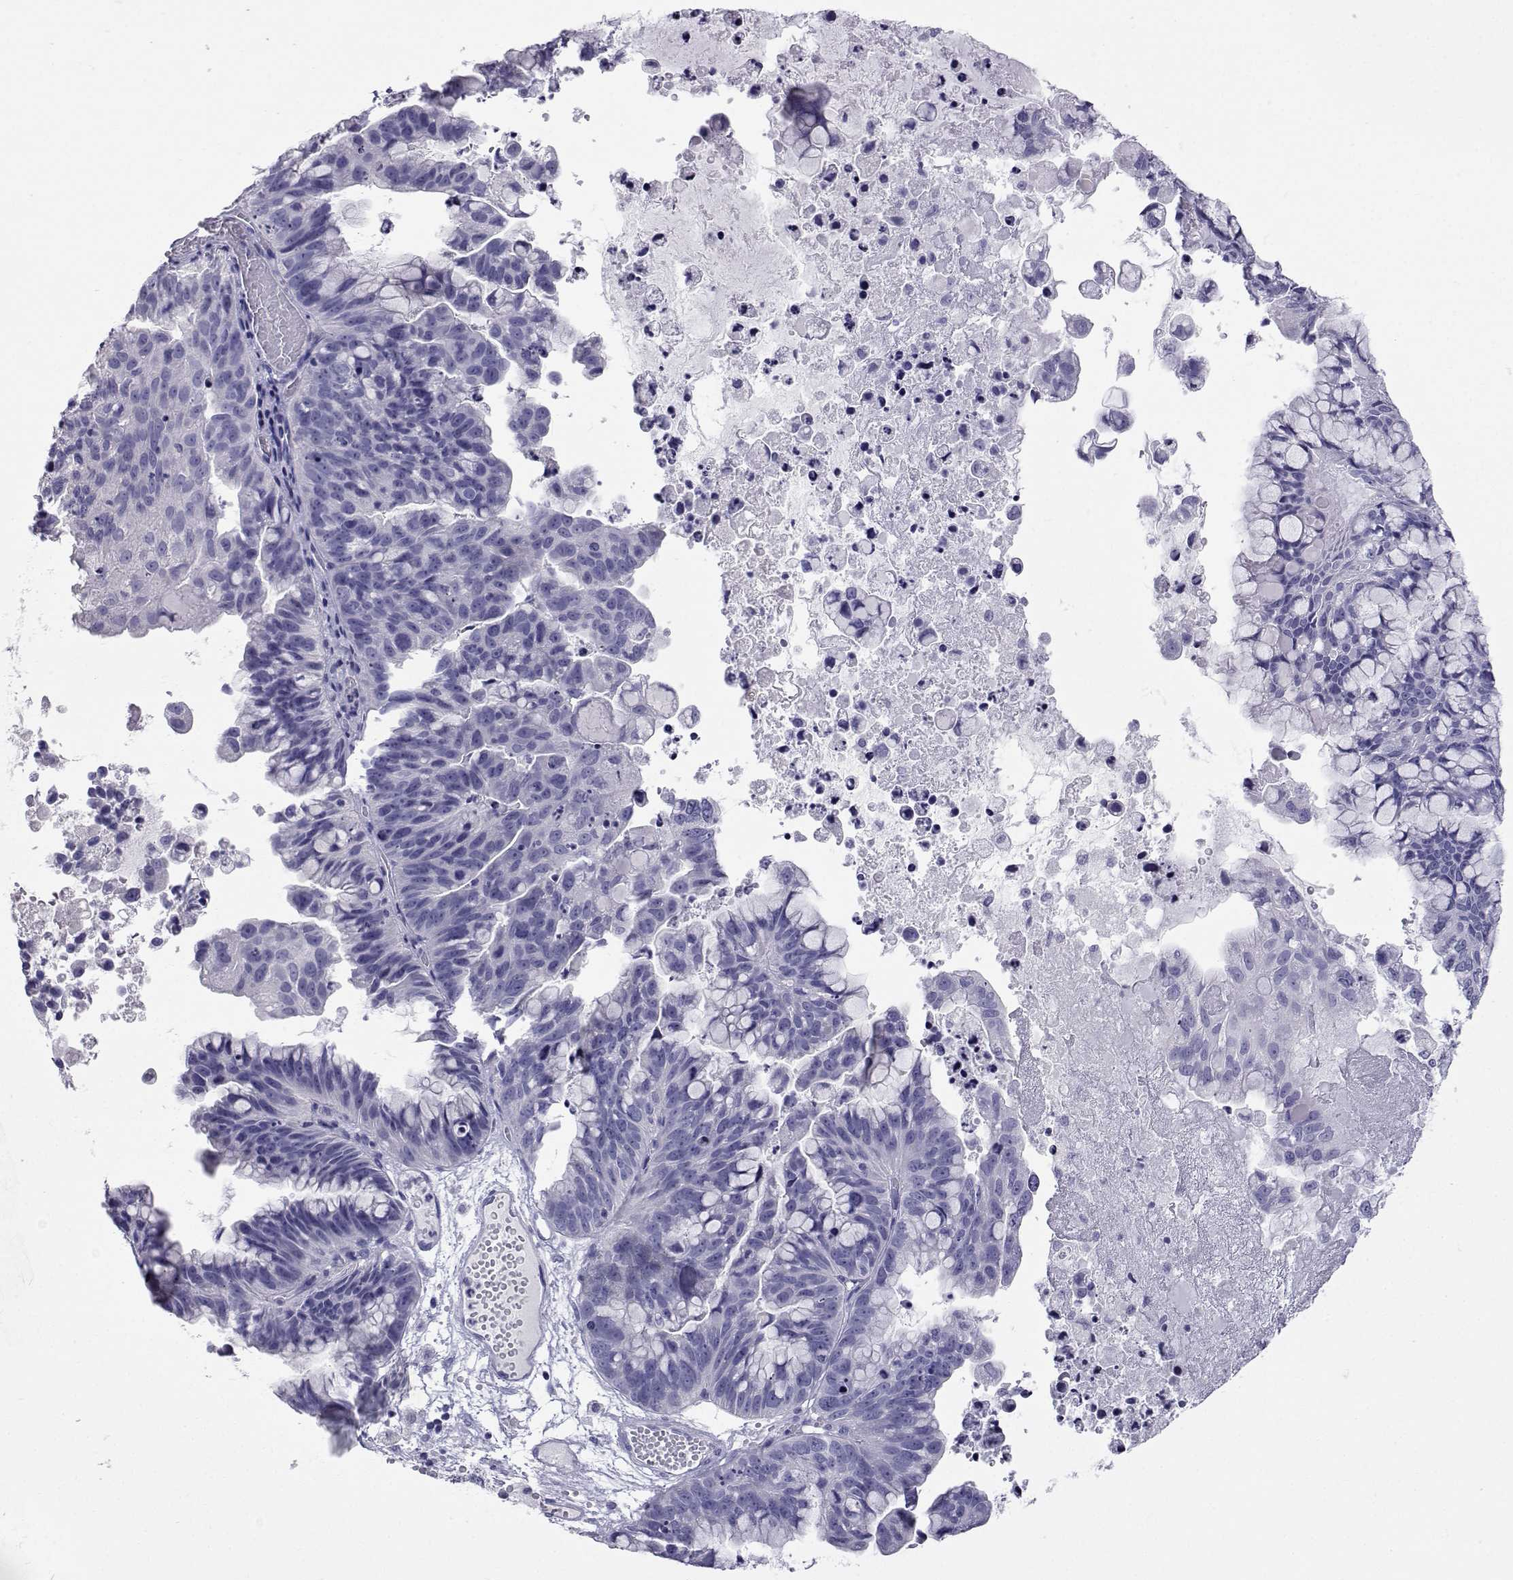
{"staining": {"intensity": "negative", "quantity": "none", "location": "none"}, "tissue": "ovarian cancer", "cell_type": "Tumor cells", "image_type": "cancer", "snomed": [{"axis": "morphology", "description": "Cystadenocarcinoma, mucinous, NOS"}, {"axis": "topography", "description": "Ovary"}], "caption": "DAB immunohistochemical staining of human ovarian mucinous cystadenocarcinoma shows no significant positivity in tumor cells. (DAB immunohistochemistry with hematoxylin counter stain).", "gene": "SLC6A3", "patient": {"sex": "female", "age": 76}}